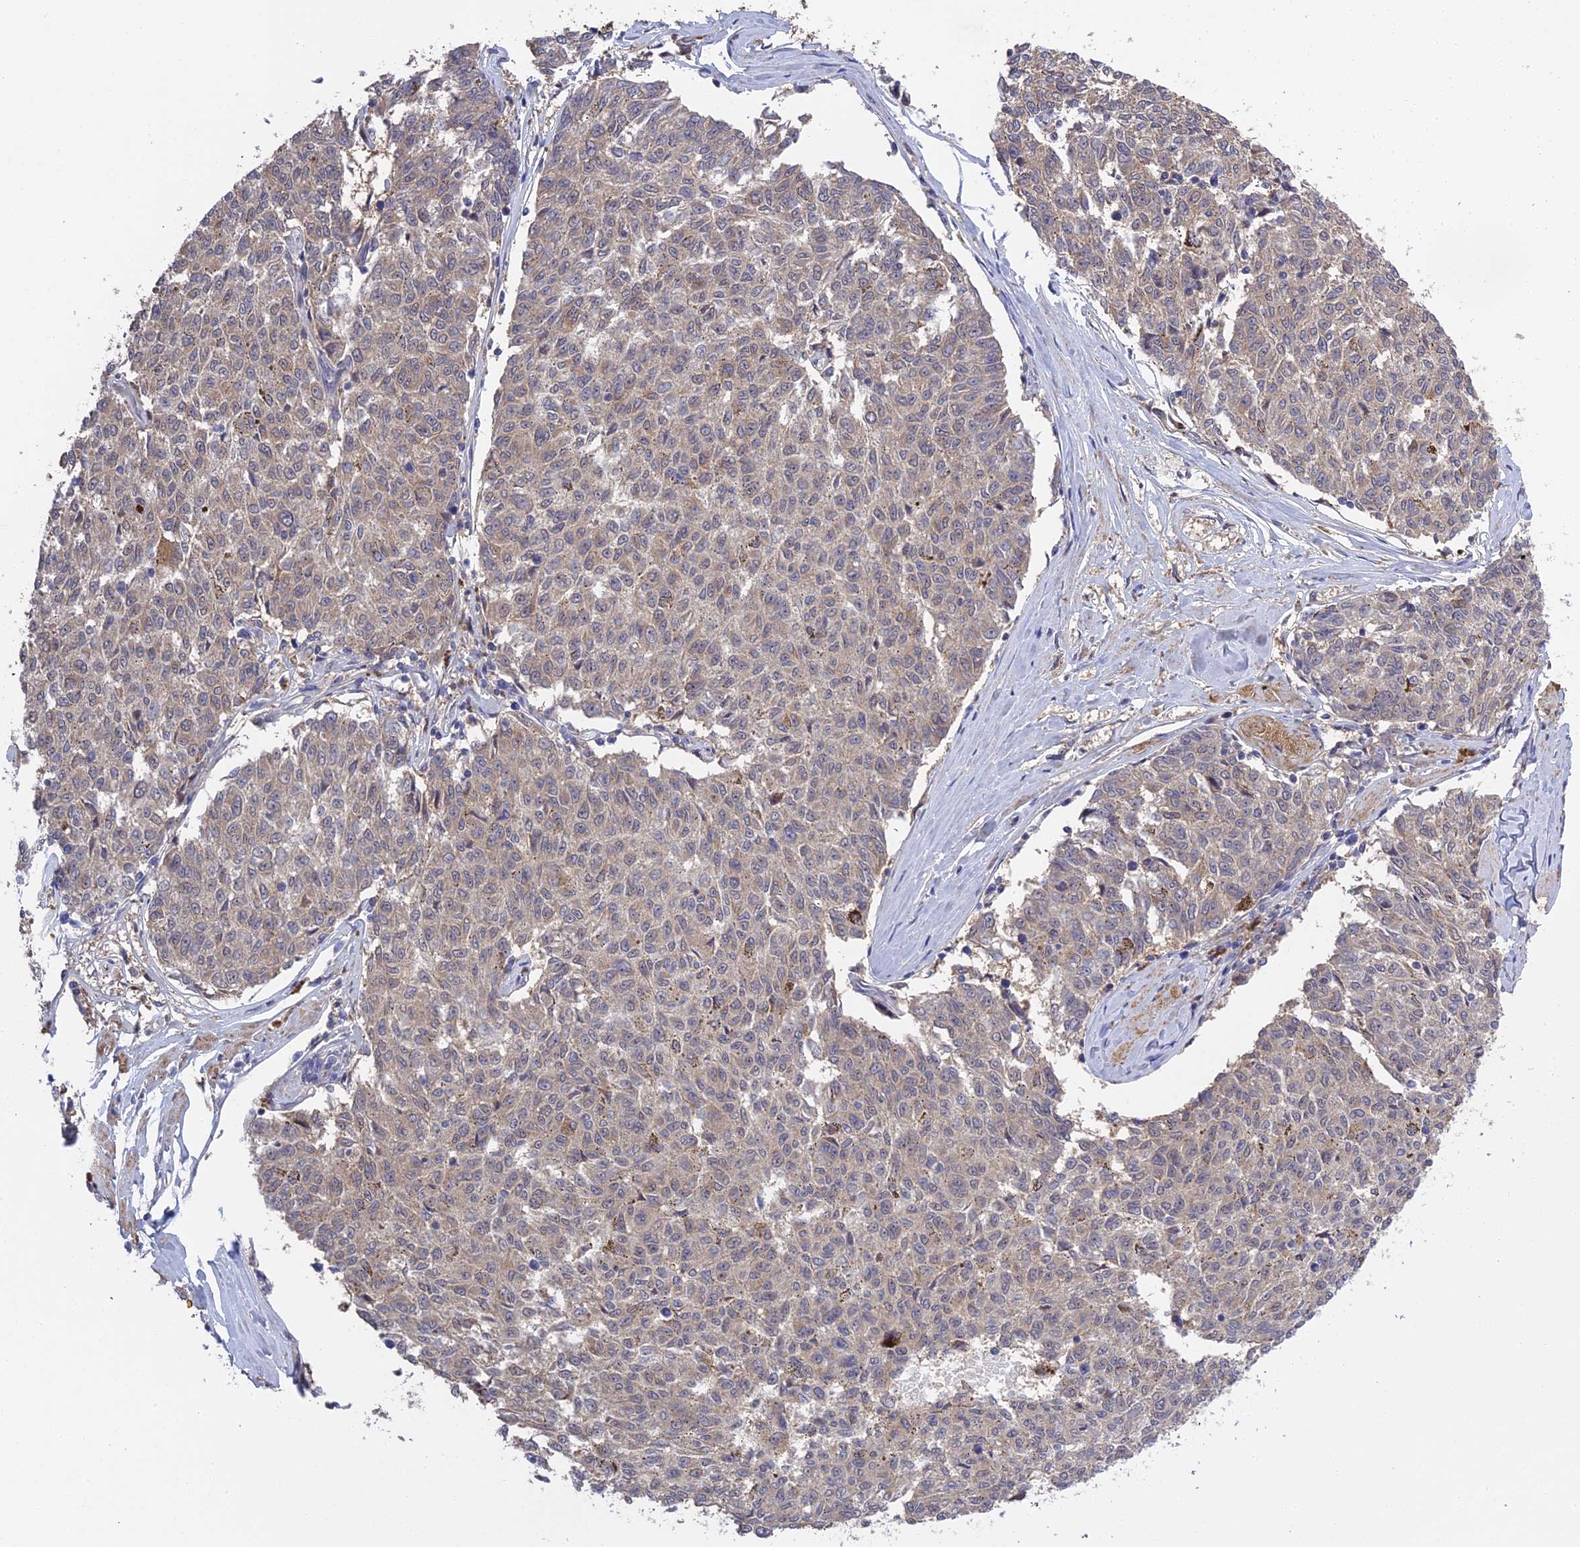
{"staining": {"intensity": "negative", "quantity": "none", "location": "none"}, "tissue": "melanoma", "cell_type": "Tumor cells", "image_type": "cancer", "snomed": [{"axis": "morphology", "description": "Malignant melanoma, NOS"}, {"axis": "topography", "description": "Skin"}], "caption": "Malignant melanoma was stained to show a protein in brown. There is no significant expression in tumor cells.", "gene": "PZP", "patient": {"sex": "female", "age": 72}}